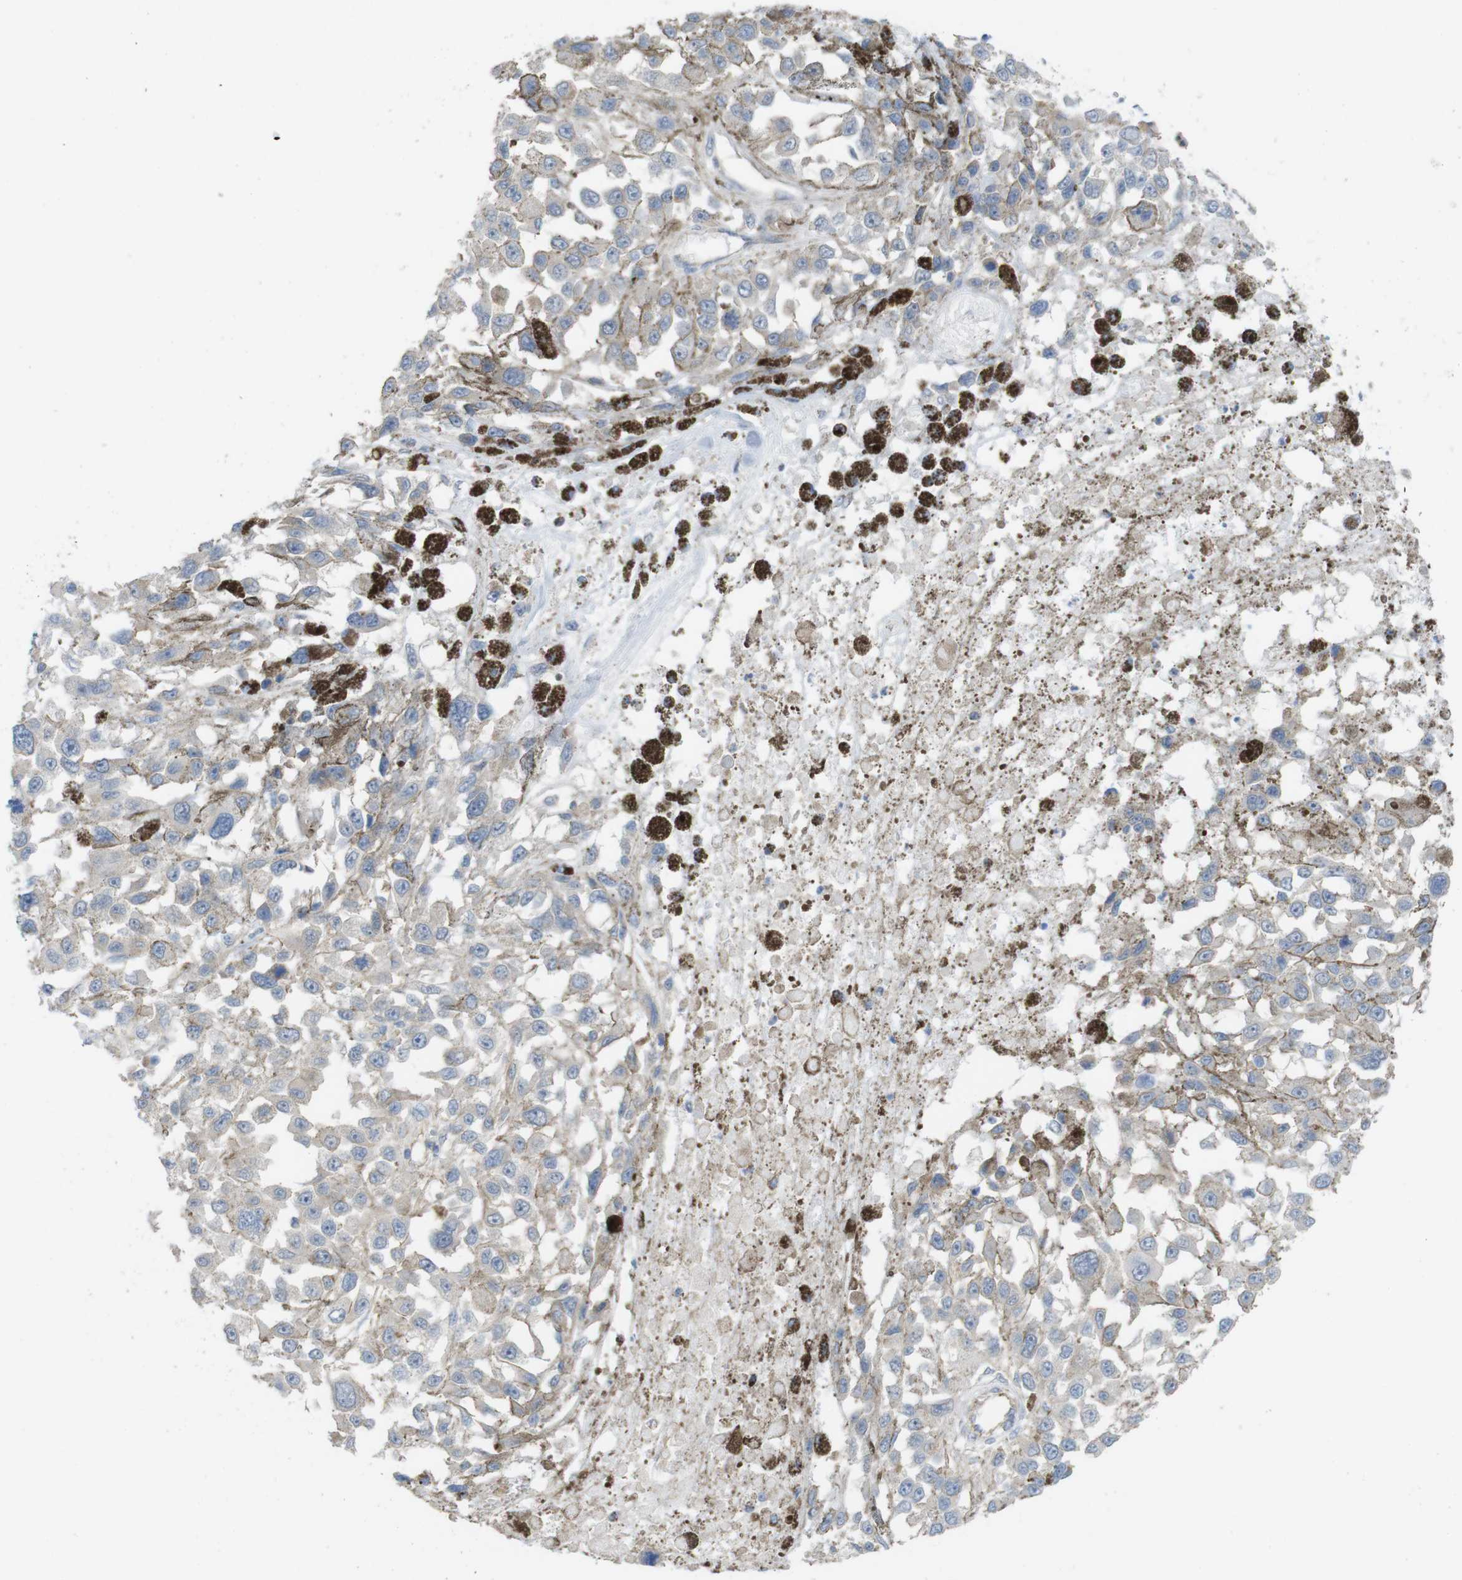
{"staining": {"intensity": "weak", "quantity": ">75%", "location": "cytoplasmic/membranous"}, "tissue": "melanoma", "cell_type": "Tumor cells", "image_type": "cancer", "snomed": [{"axis": "morphology", "description": "Malignant melanoma, Metastatic site"}, {"axis": "topography", "description": "Lymph node"}], "caption": "Malignant melanoma (metastatic site) stained with a protein marker reveals weak staining in tumor cells.", "gene": "PREX2", "patient": {"sex": "male", "age": 59}}